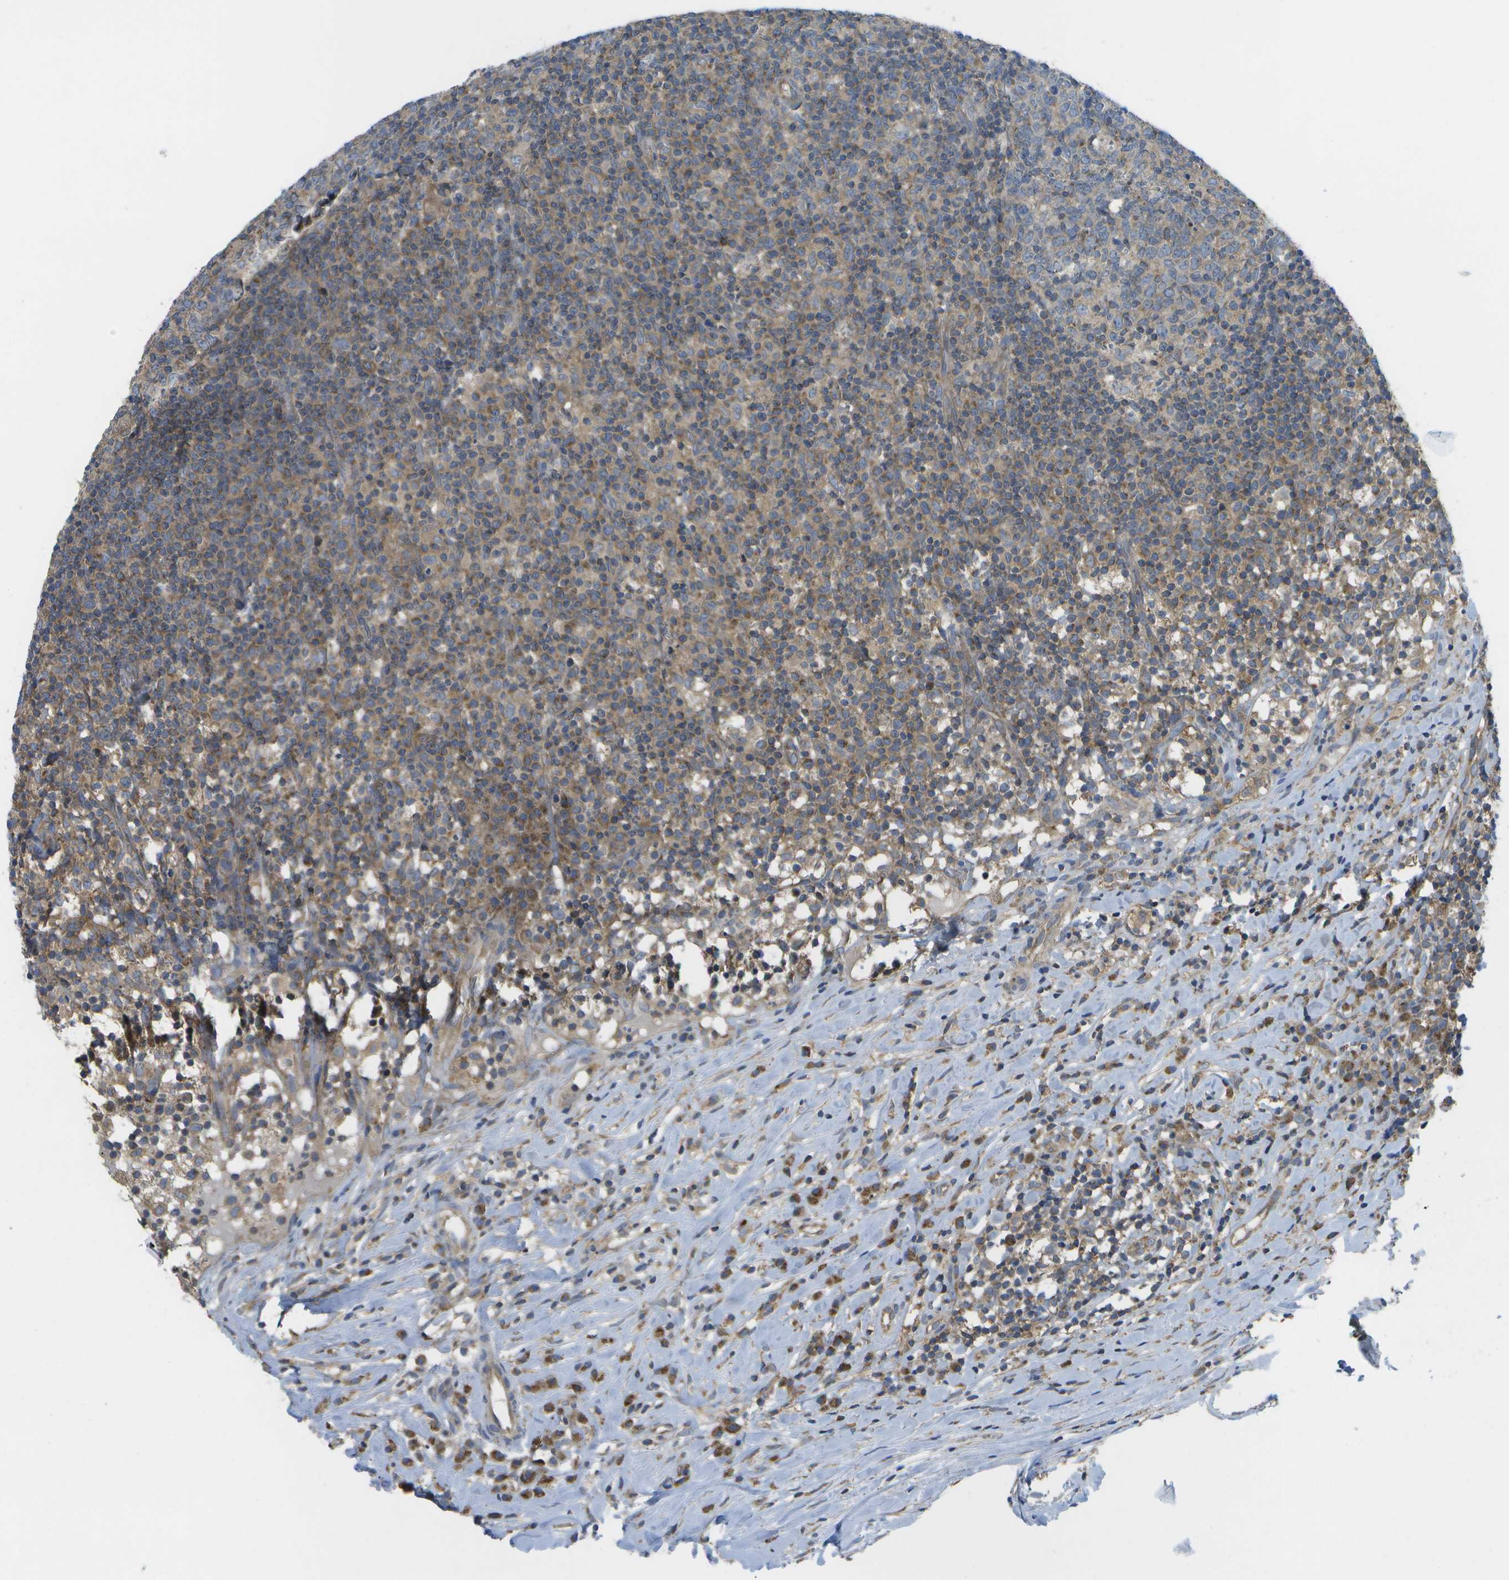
{"staining": {"intensity": "weak", "quantity": "25%-75%", "location": "cytoplasmic/membranous"}, "tissue": "lymph node", "cell_type": "Germinal center cells", "image_type": "normal", "snomed": [{"axis": "morphology", "description": "Normal tissue, NOS"}, {"axis": "morphology", "description": "Inflammation, NOS"}, {"axis": "topography", "description": "Lymph node"}], "caption": "Immunohistochemistry (DAB) staining of benign lymph node reveals weak cytoplasmic/membranous protein staining in approximately 25%-75% of germinal center cells.", "gene": "DPM3", "patient": {"sex": "male", "age": 55}}